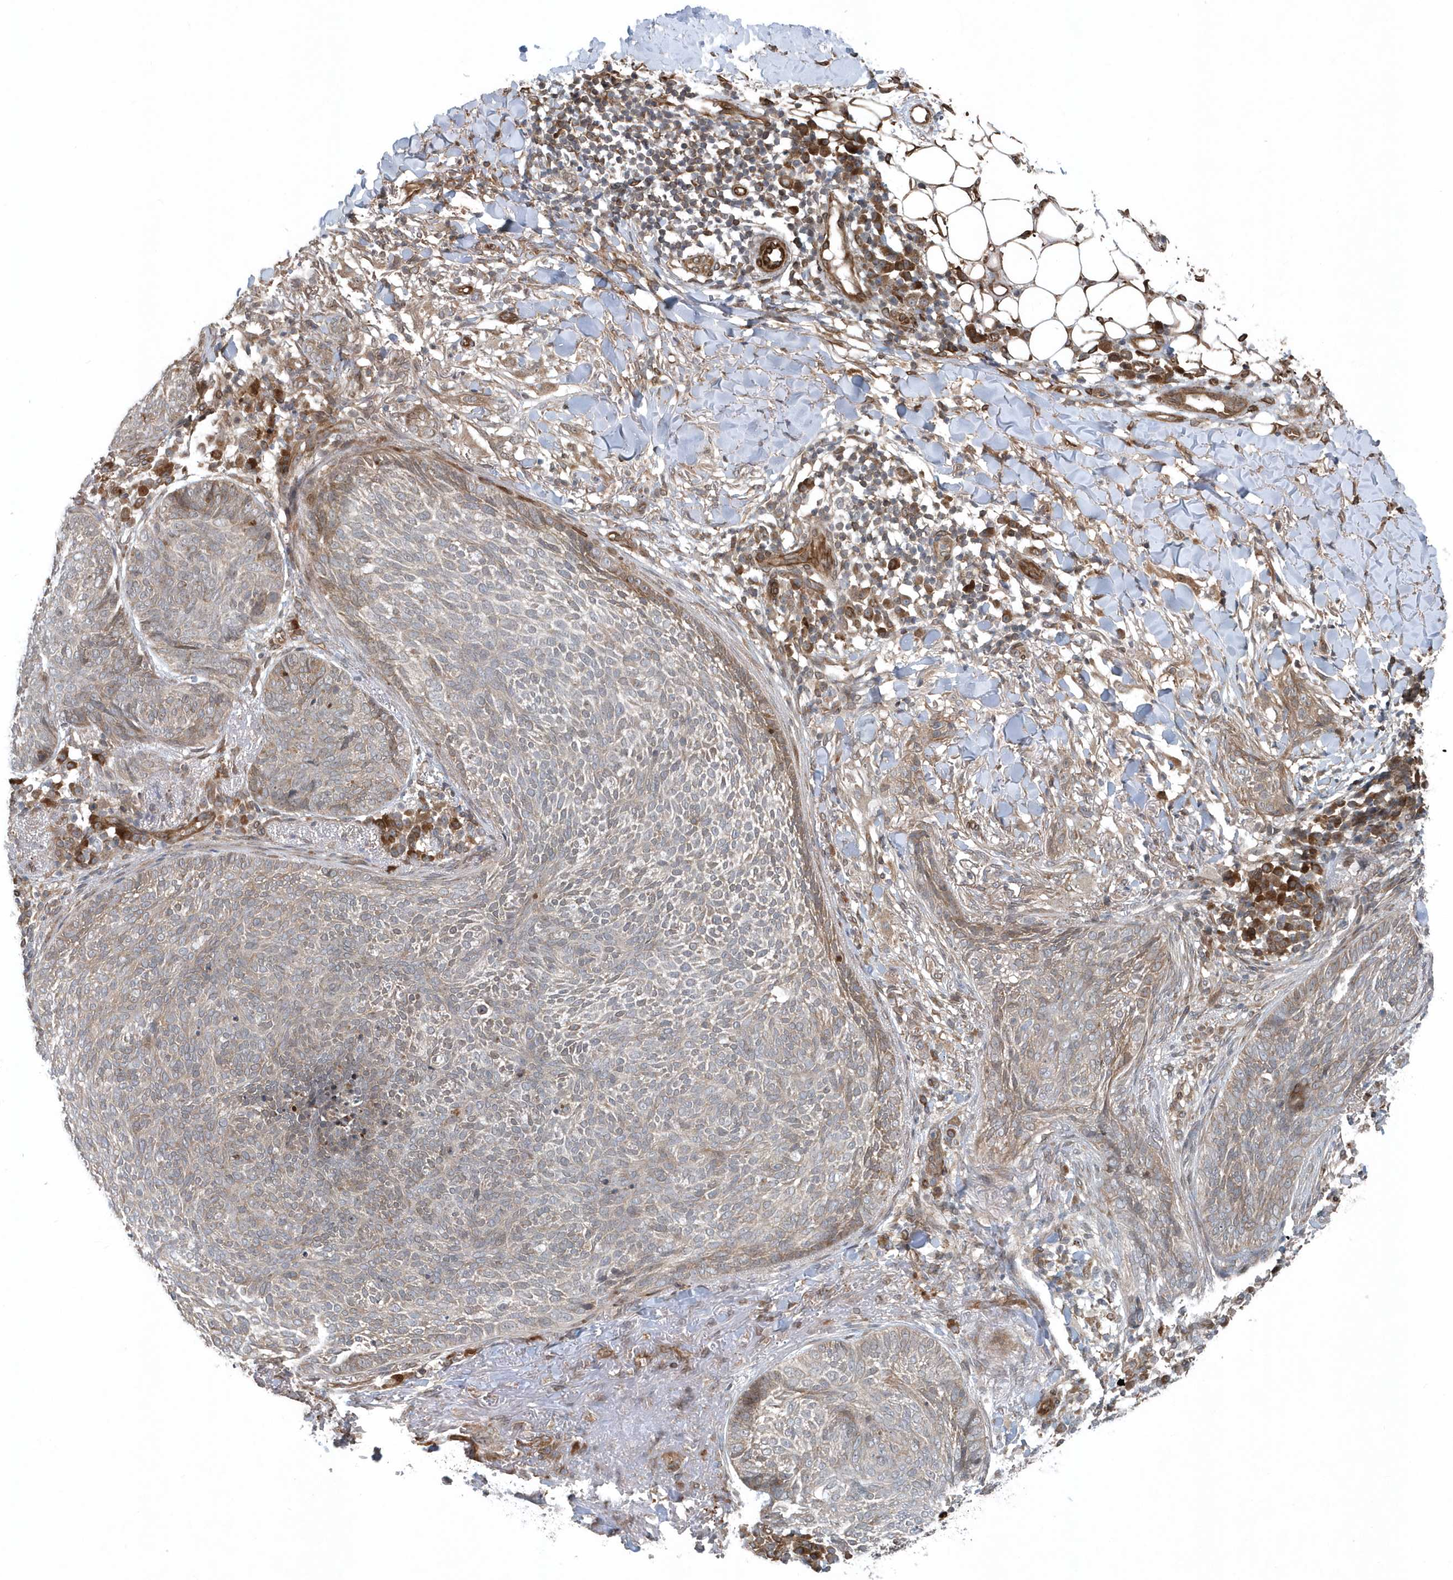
{"staining": {"intensity": "moderate", "quantity": "<25%", "location": "cytoplasmic/membranous"}, "tissue": "skin cancer", "cell_type": "Tumor cells", "image_type": "cancer", "snomed": [{"axis": "morphology", "description": "Basal cell carcinoma"}, {"axis": "topography", "description": "Skin"}], "caption": "Basal cell carcinoma (skin) stained with IHC shows moderate cytoplasmic/membranous expression in approximately <25% of tumor cells.", "gene": "MCC", "patient": {"sex": "male", "age": 85}}